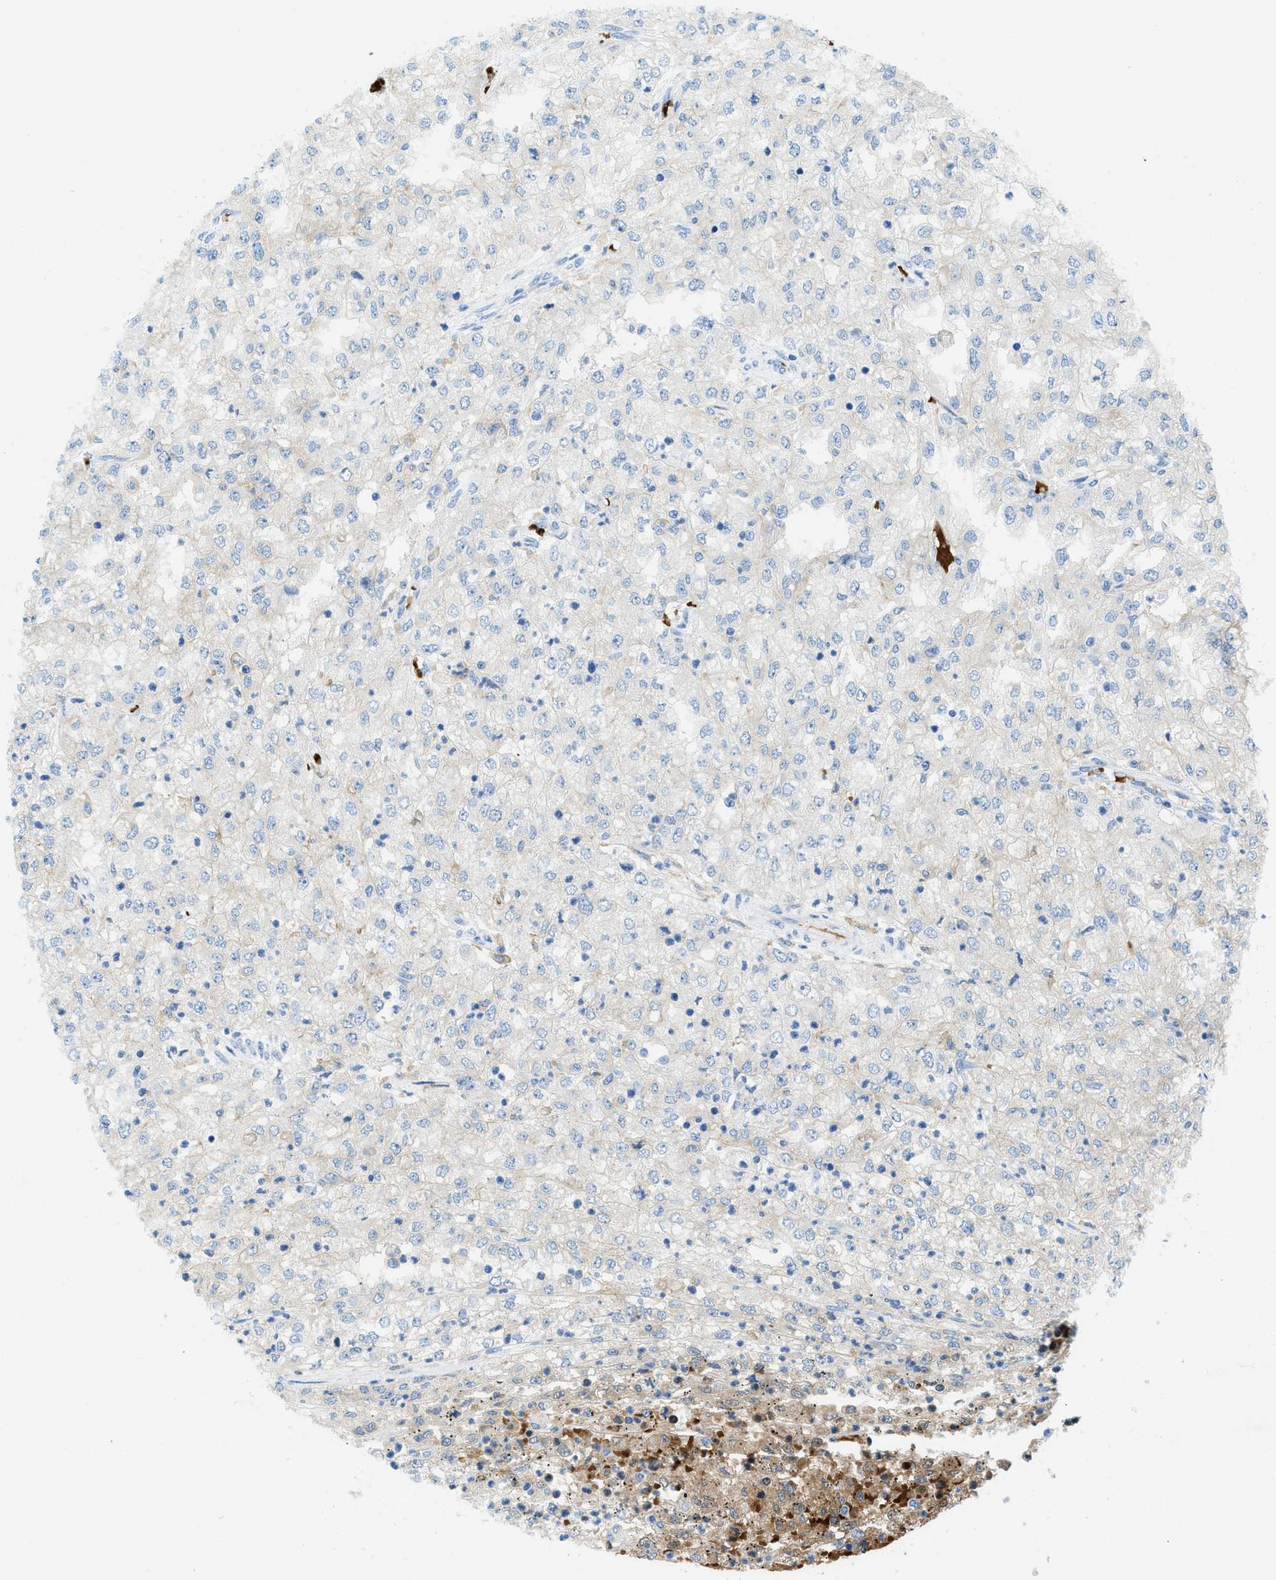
{"staining": {"intensity": "negative", "quantity": "none", "location": "none"}, "tissue": "renal cancer", "cell_type": "Tumor cells", "image_type": "cancer", "snomed": [{"axis": "morphology", "description": "Adenocarcinoma, NOS"}, {"axis": "topography", "description": "Kidney"}], "caption": "IHC image of neoplastic tissue: human renal cancer stained with DAB demonstrates no significant protein positivity in tumor cells.", "gene": "ZNF831", "patient": {"sex": "female", "age": 54}}